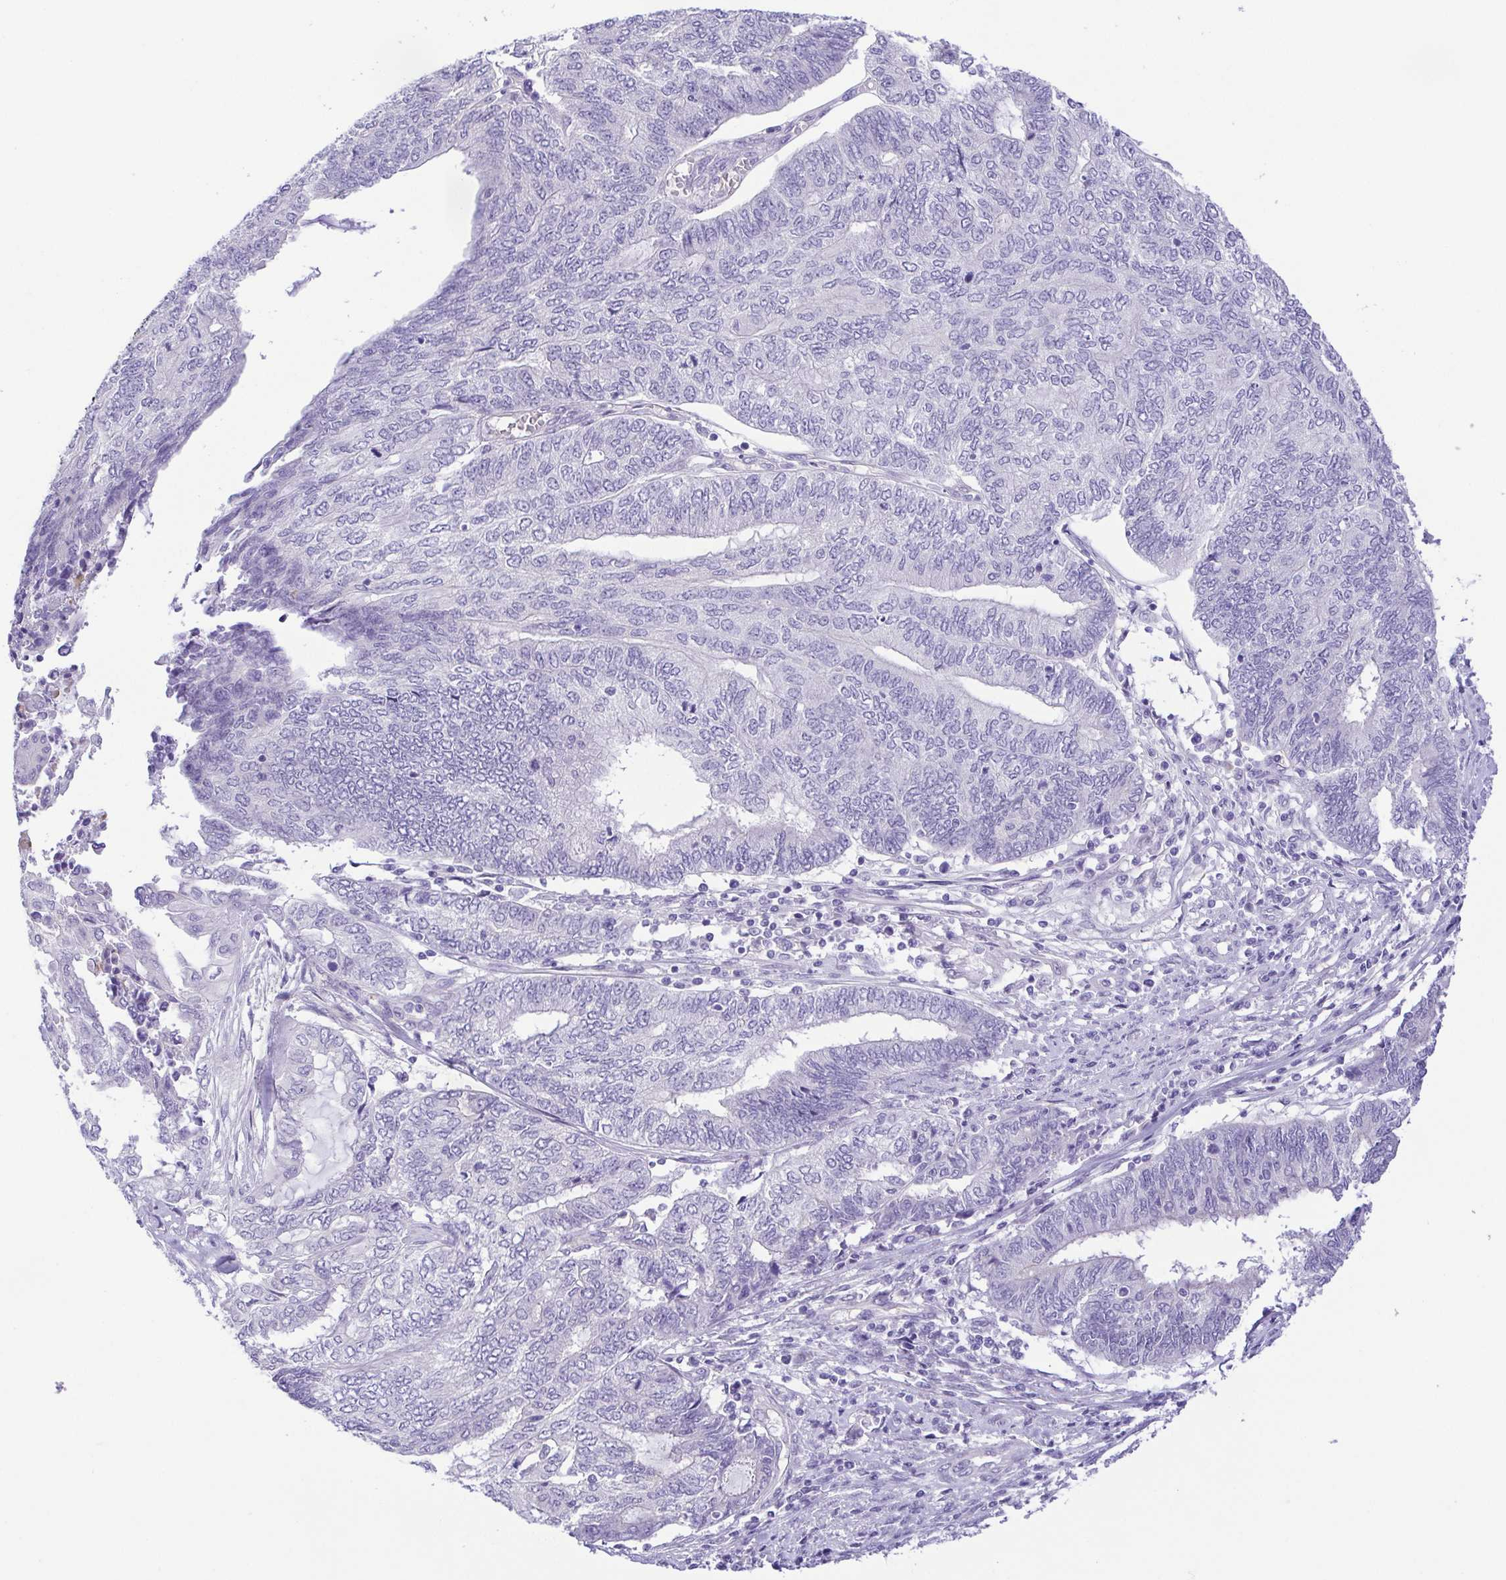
{"staining": {"intensity": "negative", "quantity": "none", "location": "none"}, "tissue": "endometrial cancer", "cell_type": "Tumor cells", "image_type": "cancer", "snomed": [{"axis": "morphology", "description": "Adenocarcinoma, NOS"}, {"axis": "topography", "description": "Uterus"}, {"axis": "topography", "description": "Endometrium"}], "caption": "A photomicrograph of human endometrial adenocarcinoma is negative for staining in tumor cells.", "gene": "EPB42", "patient": {"sex": "female", "age": 70}}